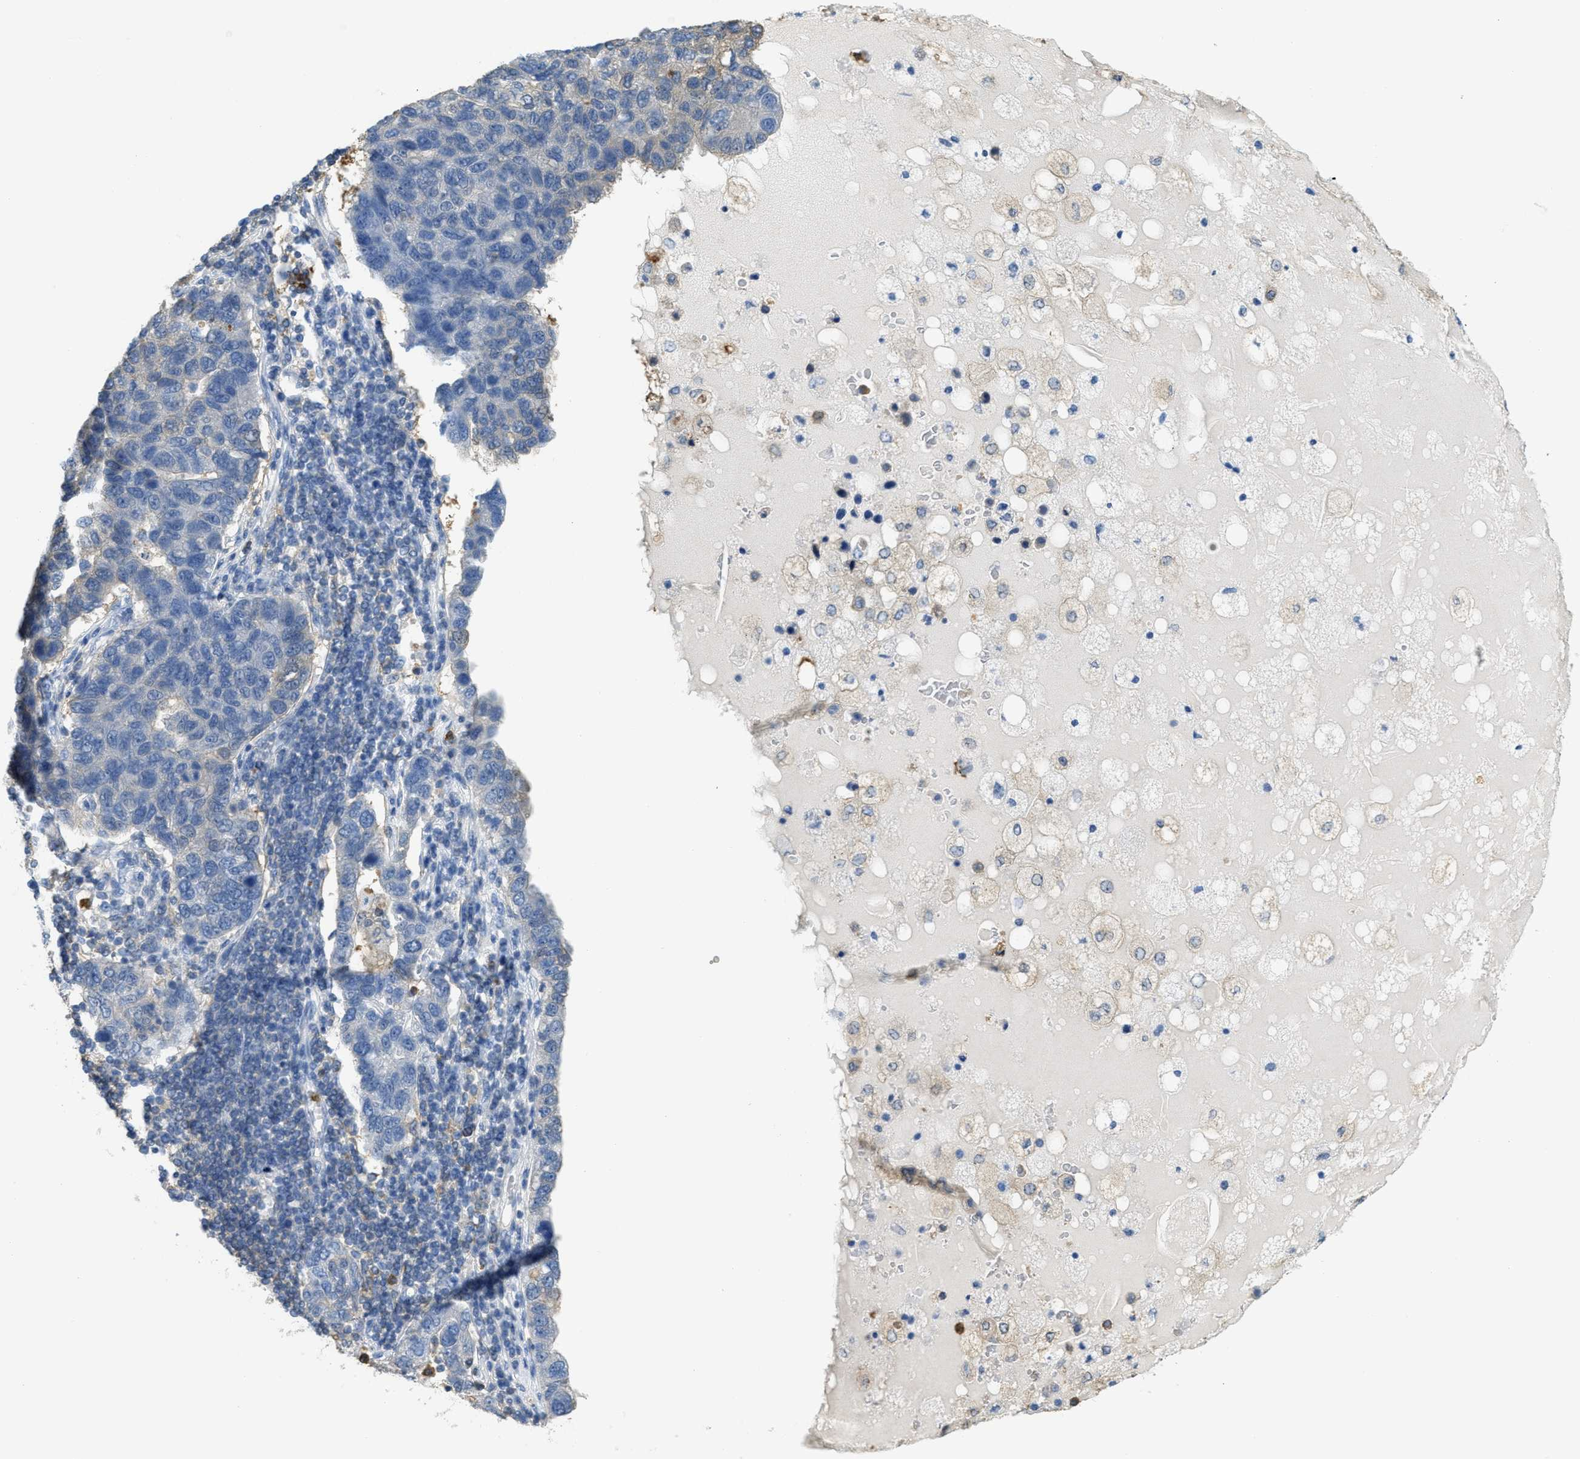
{"staining": {"intensity": "negative", "quantity": "none", "location": "none"}, "tissue": "pancreatic cancer", "cell_type": "Tumor cells", "image_type": "cancer", "snomed": [{"axis": "morphology", "description": "Adenocarcinoma, NOS"}, {"axis": "topography", "description": "Pancreas"}], "caption": "Tumor cells are negative for brown protein staining in pancreatic cancer.", "gene": "SERPINB1", "patient": {"sex": "female", "age": 61}}